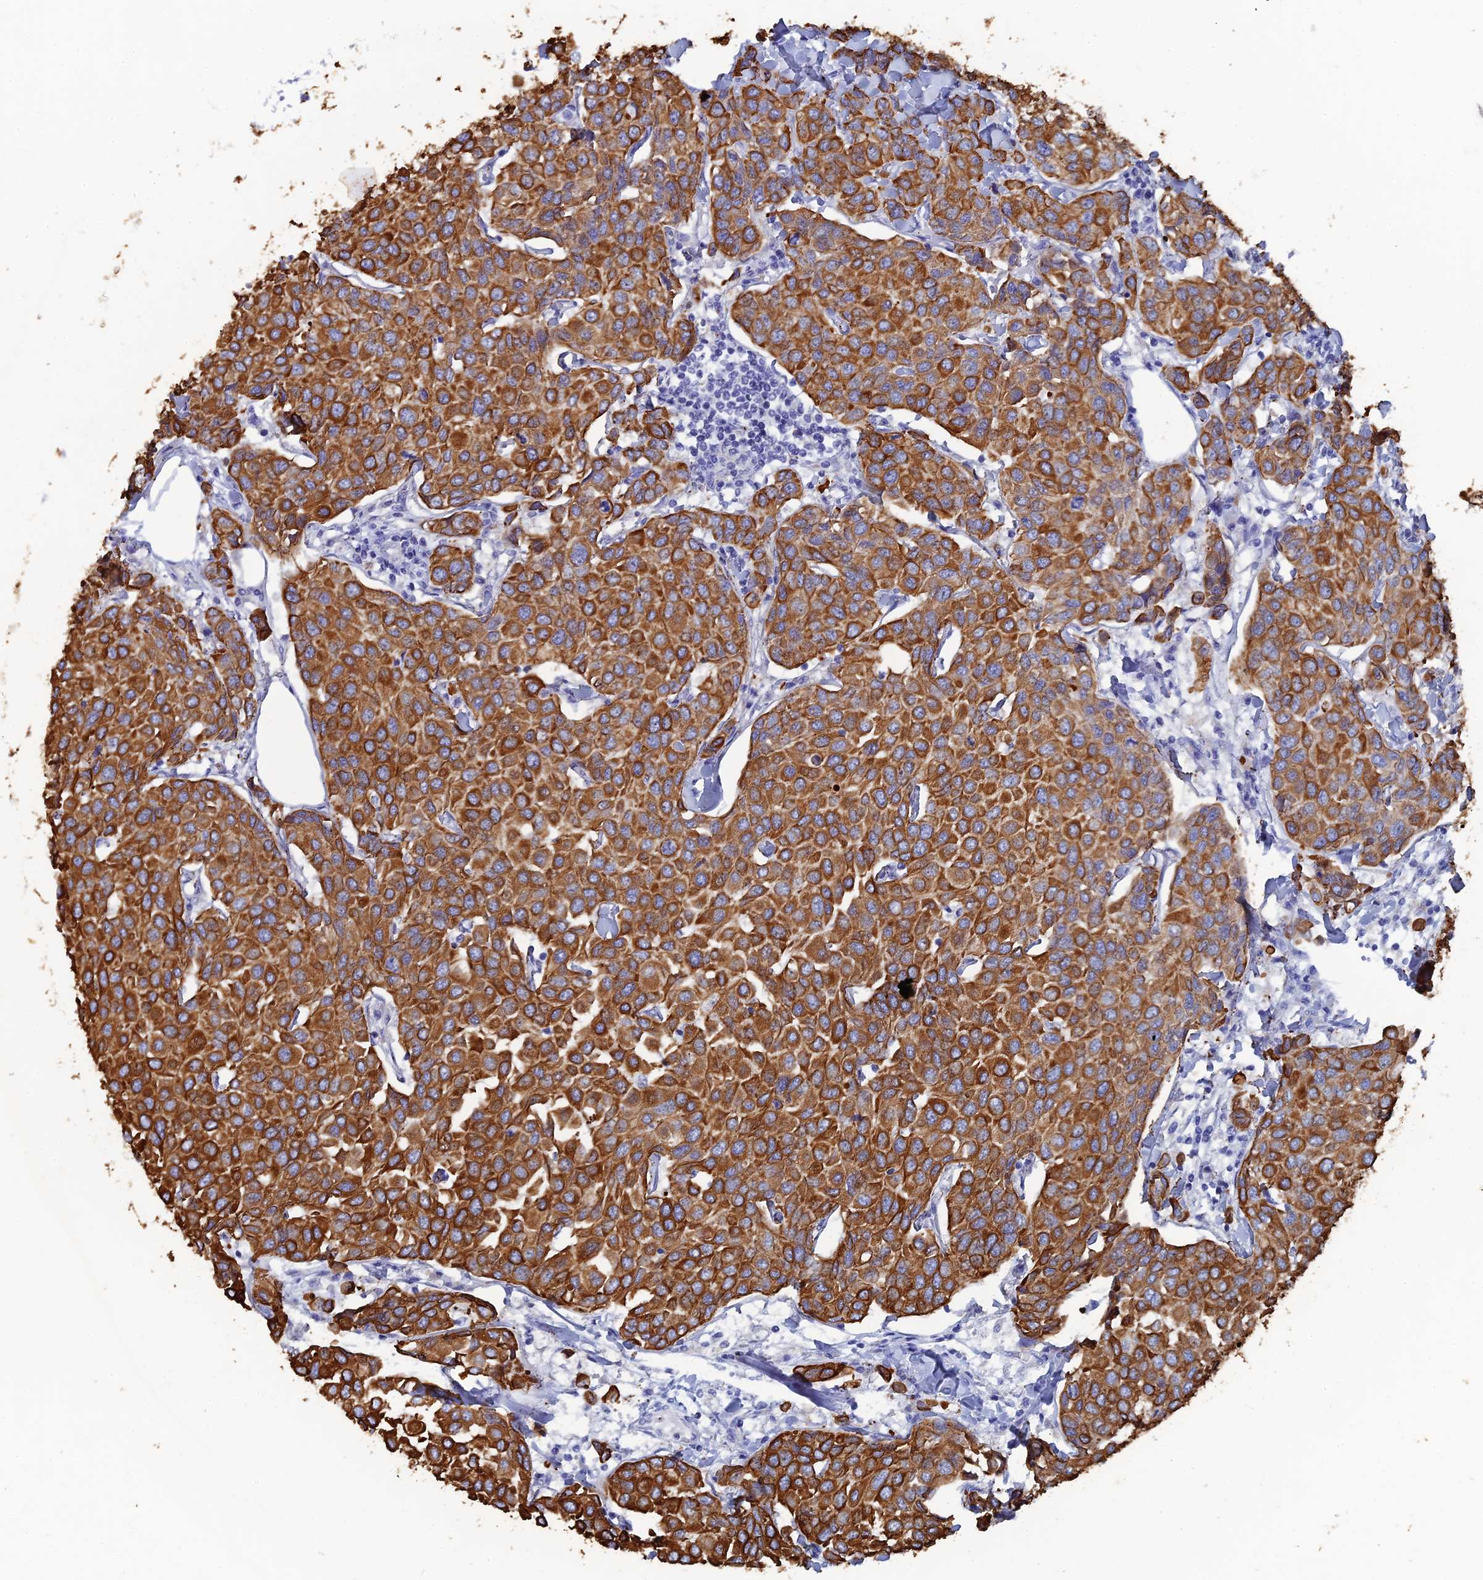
{"staining": {"intensity": "strong", "quantity": ">75%", "location": "cytoplasmic/membranous"}, "tissue": "breast cancer", "cell_type": "Tumor cells", "image_type": "cancer", "snomed": [{"axis": "morphology", "description": "Duct carcinoma"}, {"axis": "topography", "description": "Breast"}], "caption": "Breast cancer (infiltrating ductal carcinoma) tissue demonstrates strong cytoplasmic/membranous staining in approximately >75% of tumor cells The protein is stained brown, and the nuclei are stained in blue (DAB (3,3'-diaminobenzidine) IHC with brightfield microscopy, high magnification).", "gene": "SRFBP1", "patient": {"sex": "female", "age": 55}}